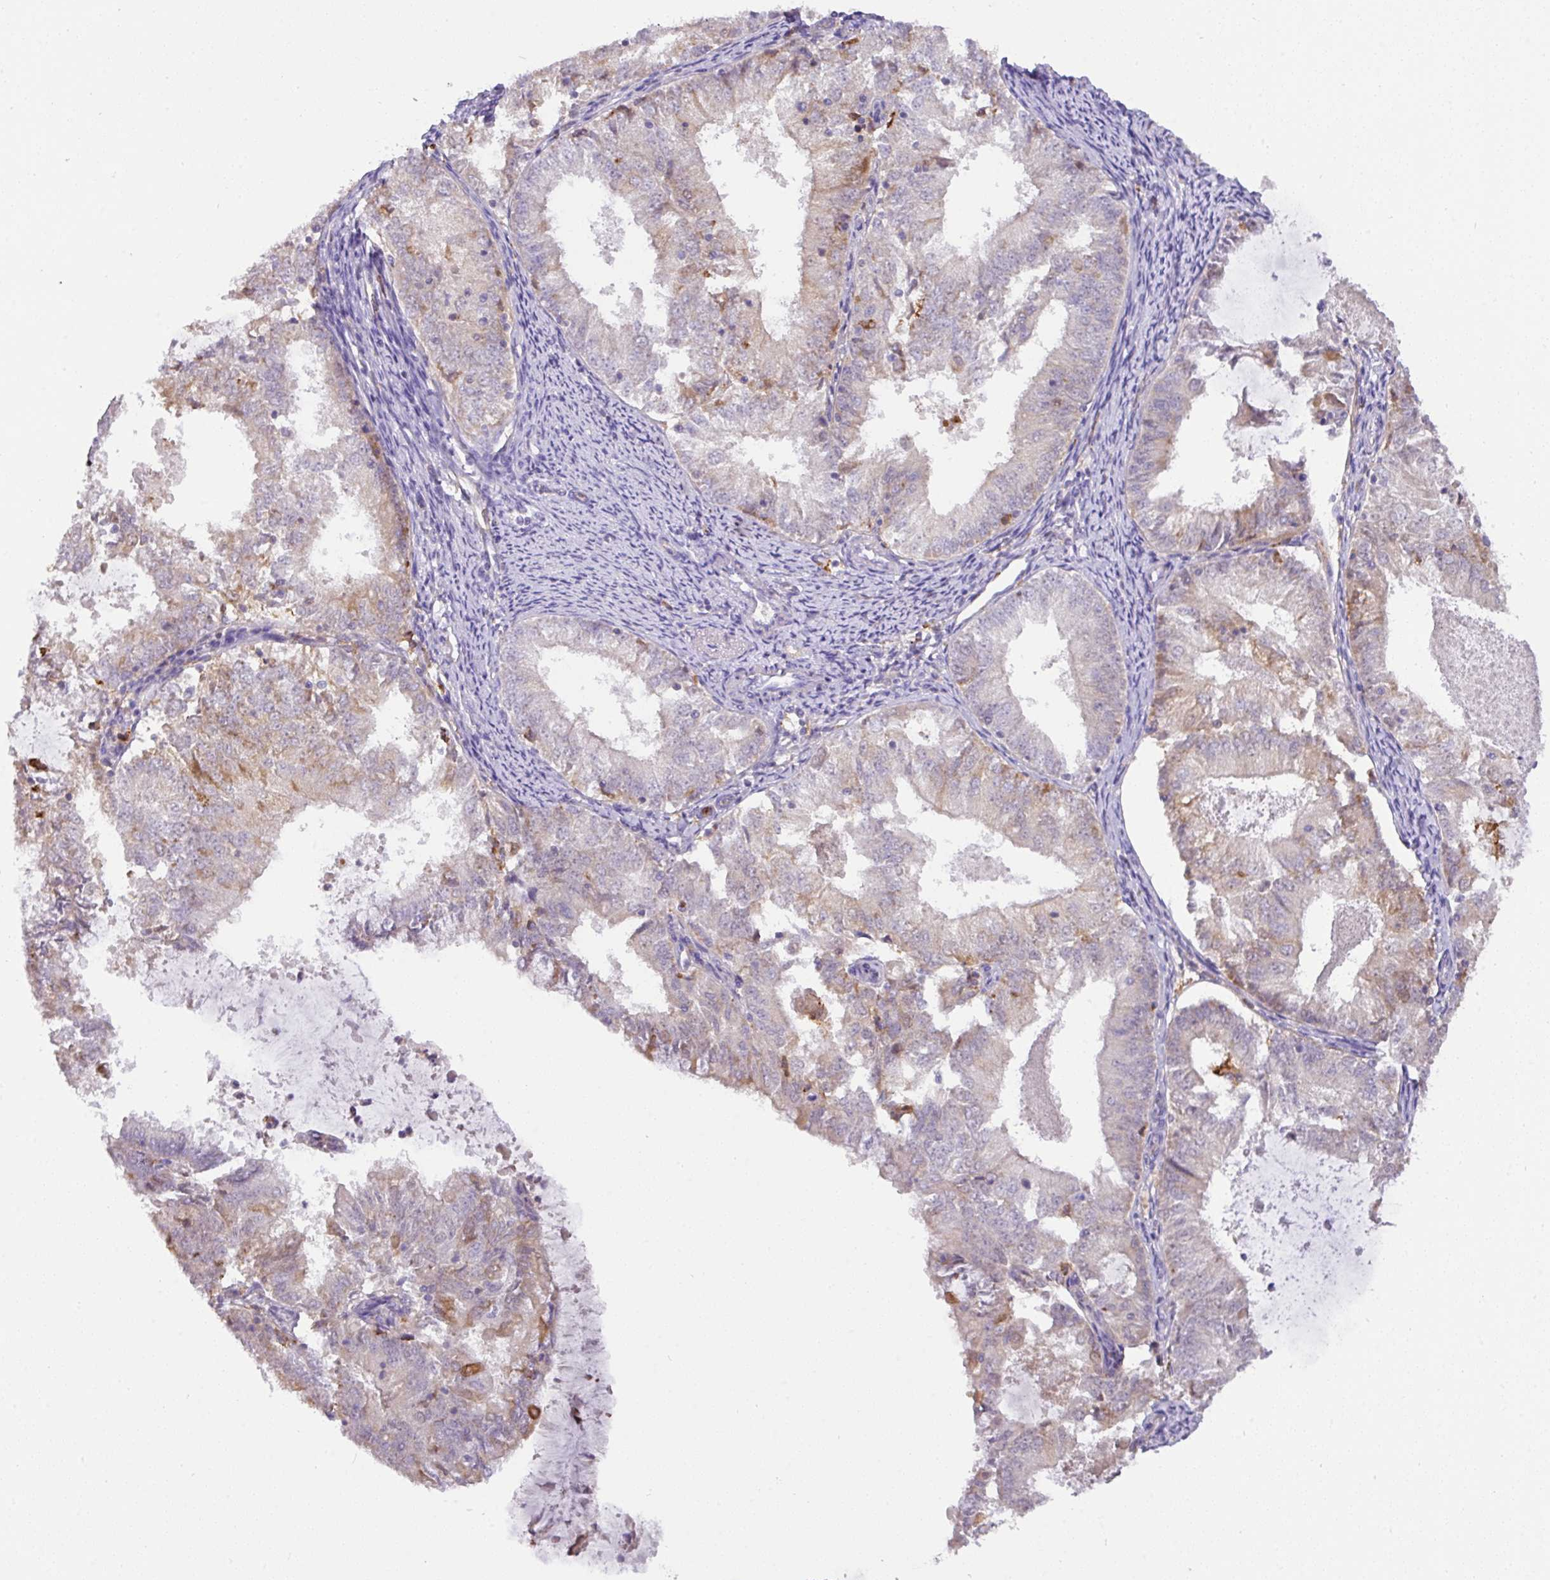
{"staining": {"intensity": "weak", "quantity": "25%-75%", "location": "cytoplasmic/membranous"}, "tissue": "endometrial cancer", "cell_type": "Tumor cells", "image_type": "cancer", "snomed": [{"axis": "morphology", "description": "Adenocarcinoma, NOS"}, {"axis": "topography", "description": "Endometrium"}], "caption": "This is a histology image of immunohistochemistry staining of endometrial cancer, which shows weak expression in the cytoplasmic/membranous of tumor cells.", "gene": "GCNT7", "patient": {"sex": "female", "age": 57}}